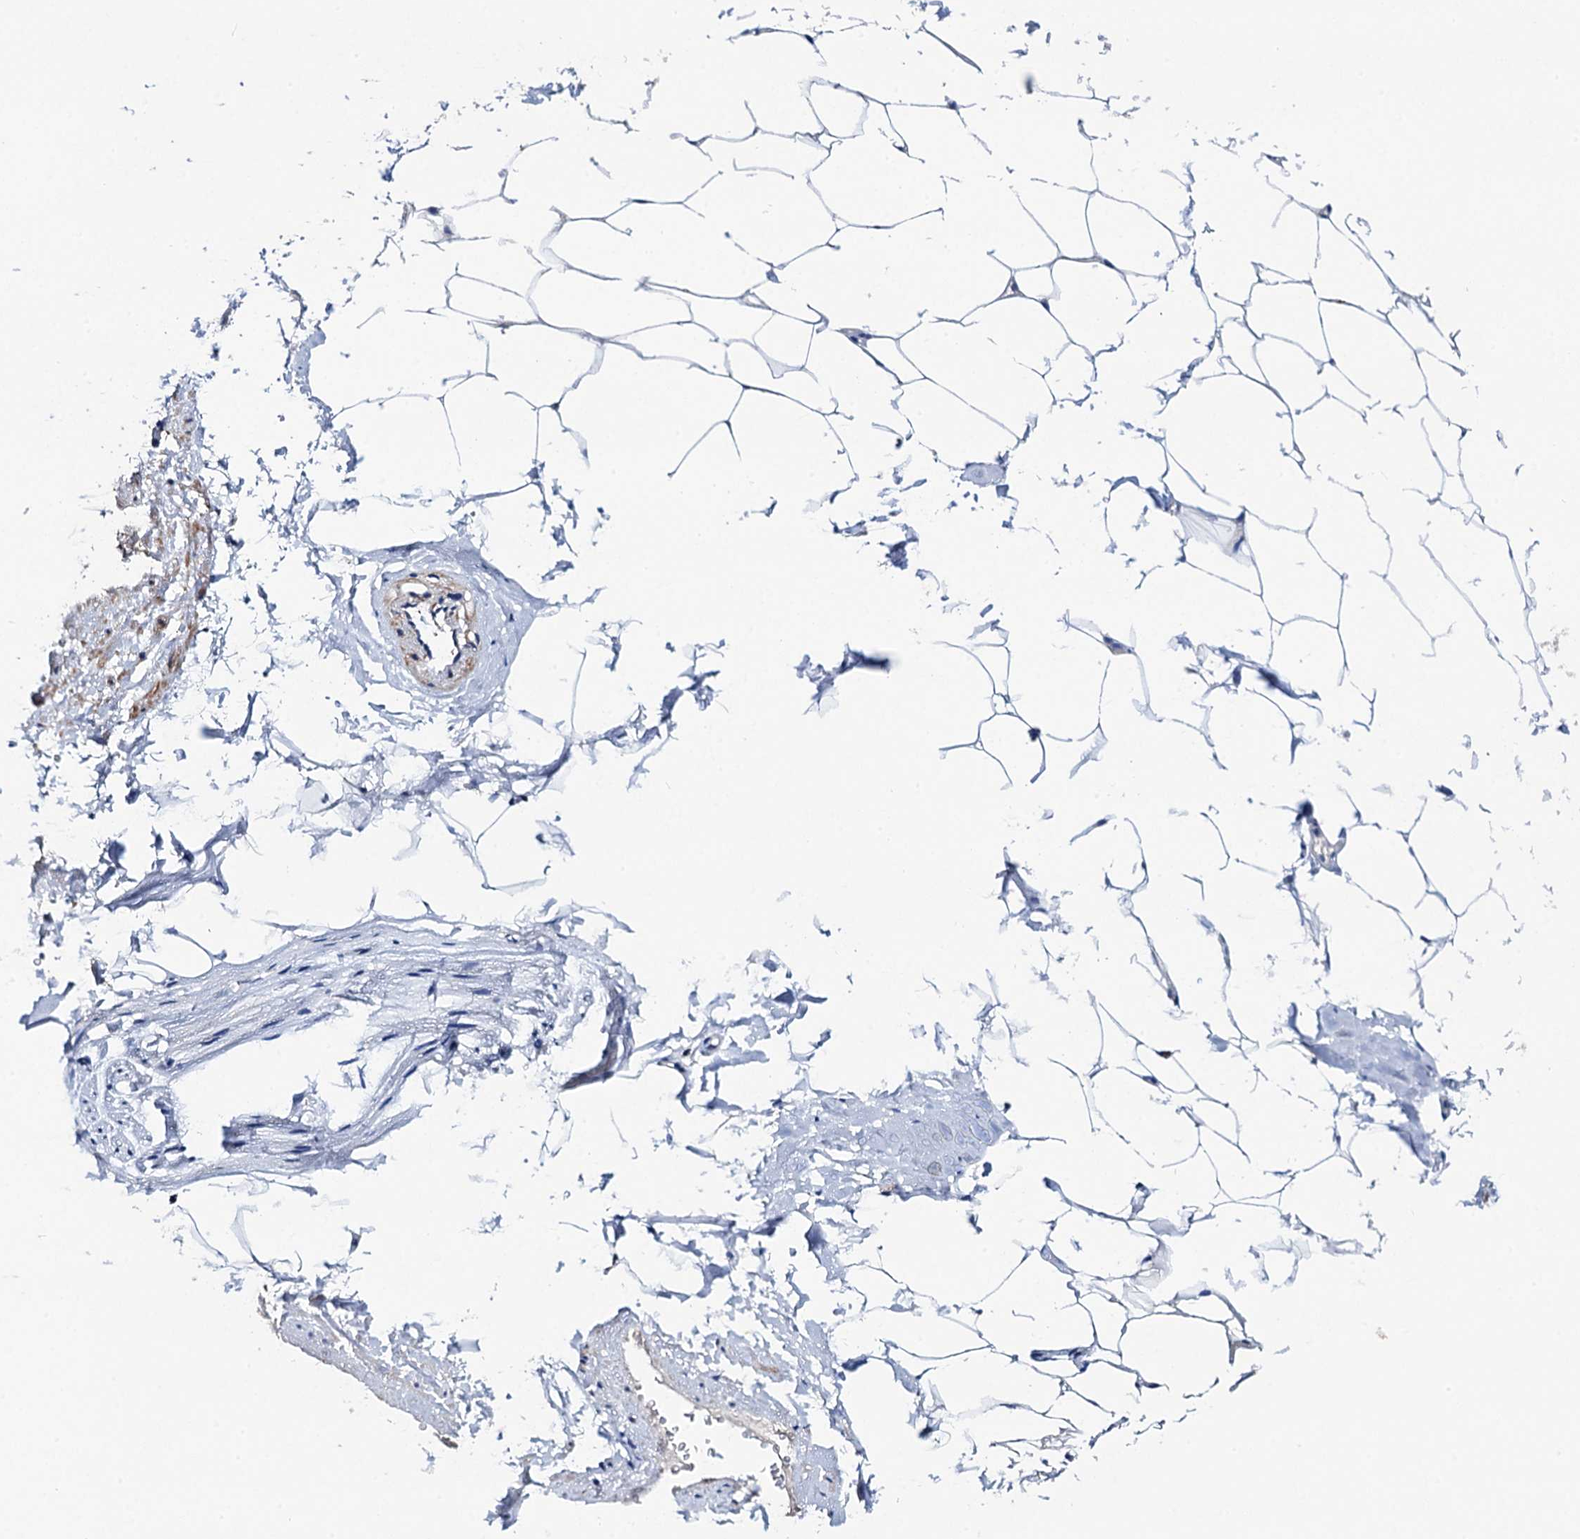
{"staining": {"intensity": "negative", "quantity": "none", "location": "none"}, "tissue": "adipose tissue", "cell_type": "Adipocytes", "image_type": "normal", "snomed": [{"axis": "morphology", "description": "Normal tissue, NOS"}, {"axis": "morphology", "description": "Adenocarcinoma, Low grade"}, {"axis": "topography", "description": "Prostate"}, {"axis": "topography", "description": "Peripheral nerve tissue"}], "caption": "Immunohistochemistry micrograph of normal adipose tissue: human adipose tissue stained with DAB reveals no significant protein staining in adipocytes.", "gene": "CMPK2", "patient": {"sex": "male", "age": 63}}